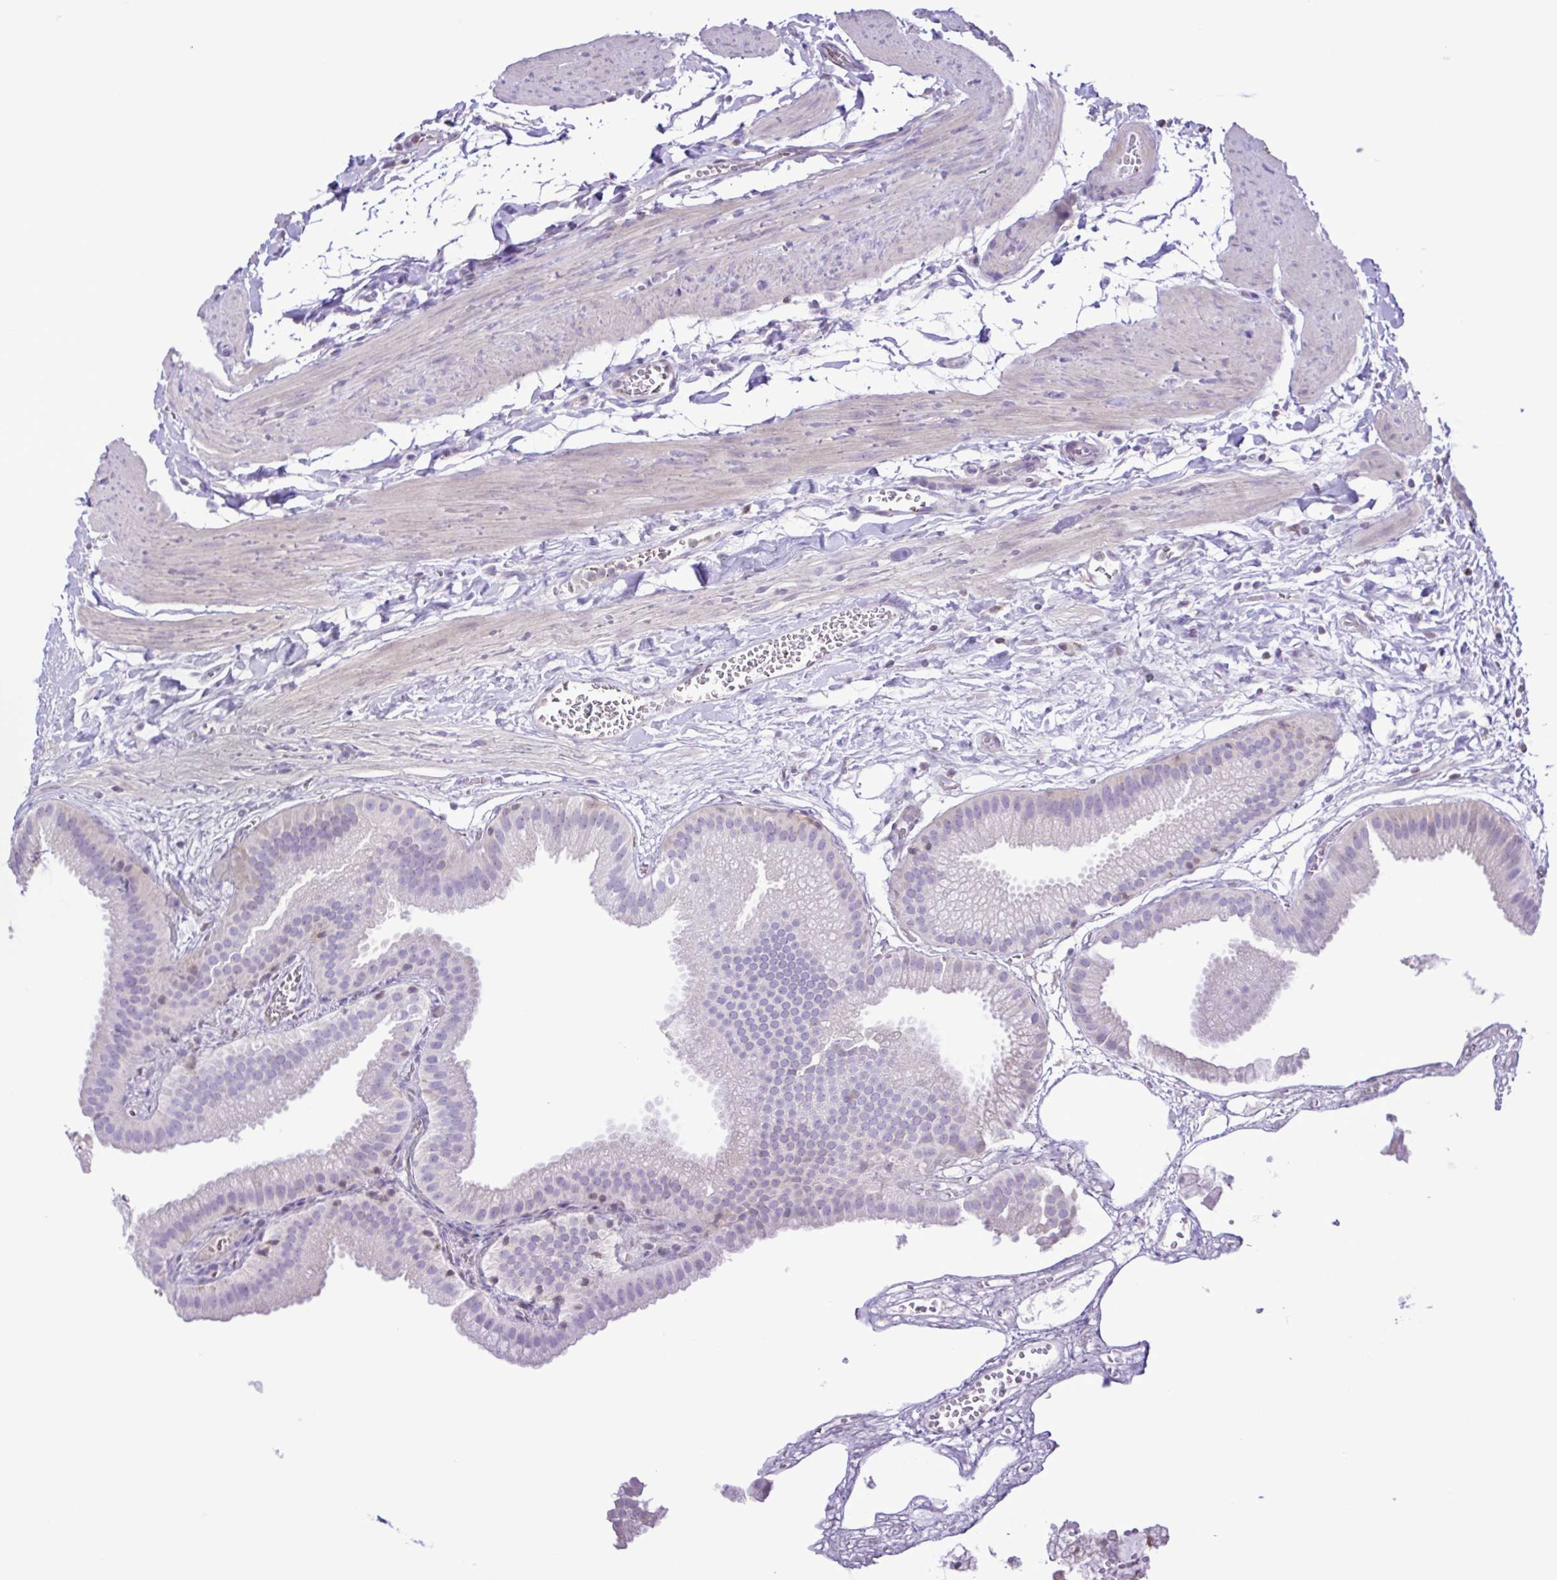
{"staining": {"intensity": "moderate", "quantity": "<25%", "location": "cytoplasmic/membranous"}, "tissue": "gallbladder", "cell_type": "Glandular cells", "image_type": "normal", "snomed": [{"axis": "morphology", "description": "Normal tissue, NOS"}, {"axis": "topography", "description": "Gallbladder"}], "caption": "Normal gallbladder exhibits moderate cytoplasmic/membranous expression in approximately <25% of glandular cells.", "gene": "CYP17A1", "patient": {"sex": "female", "age": 63}}